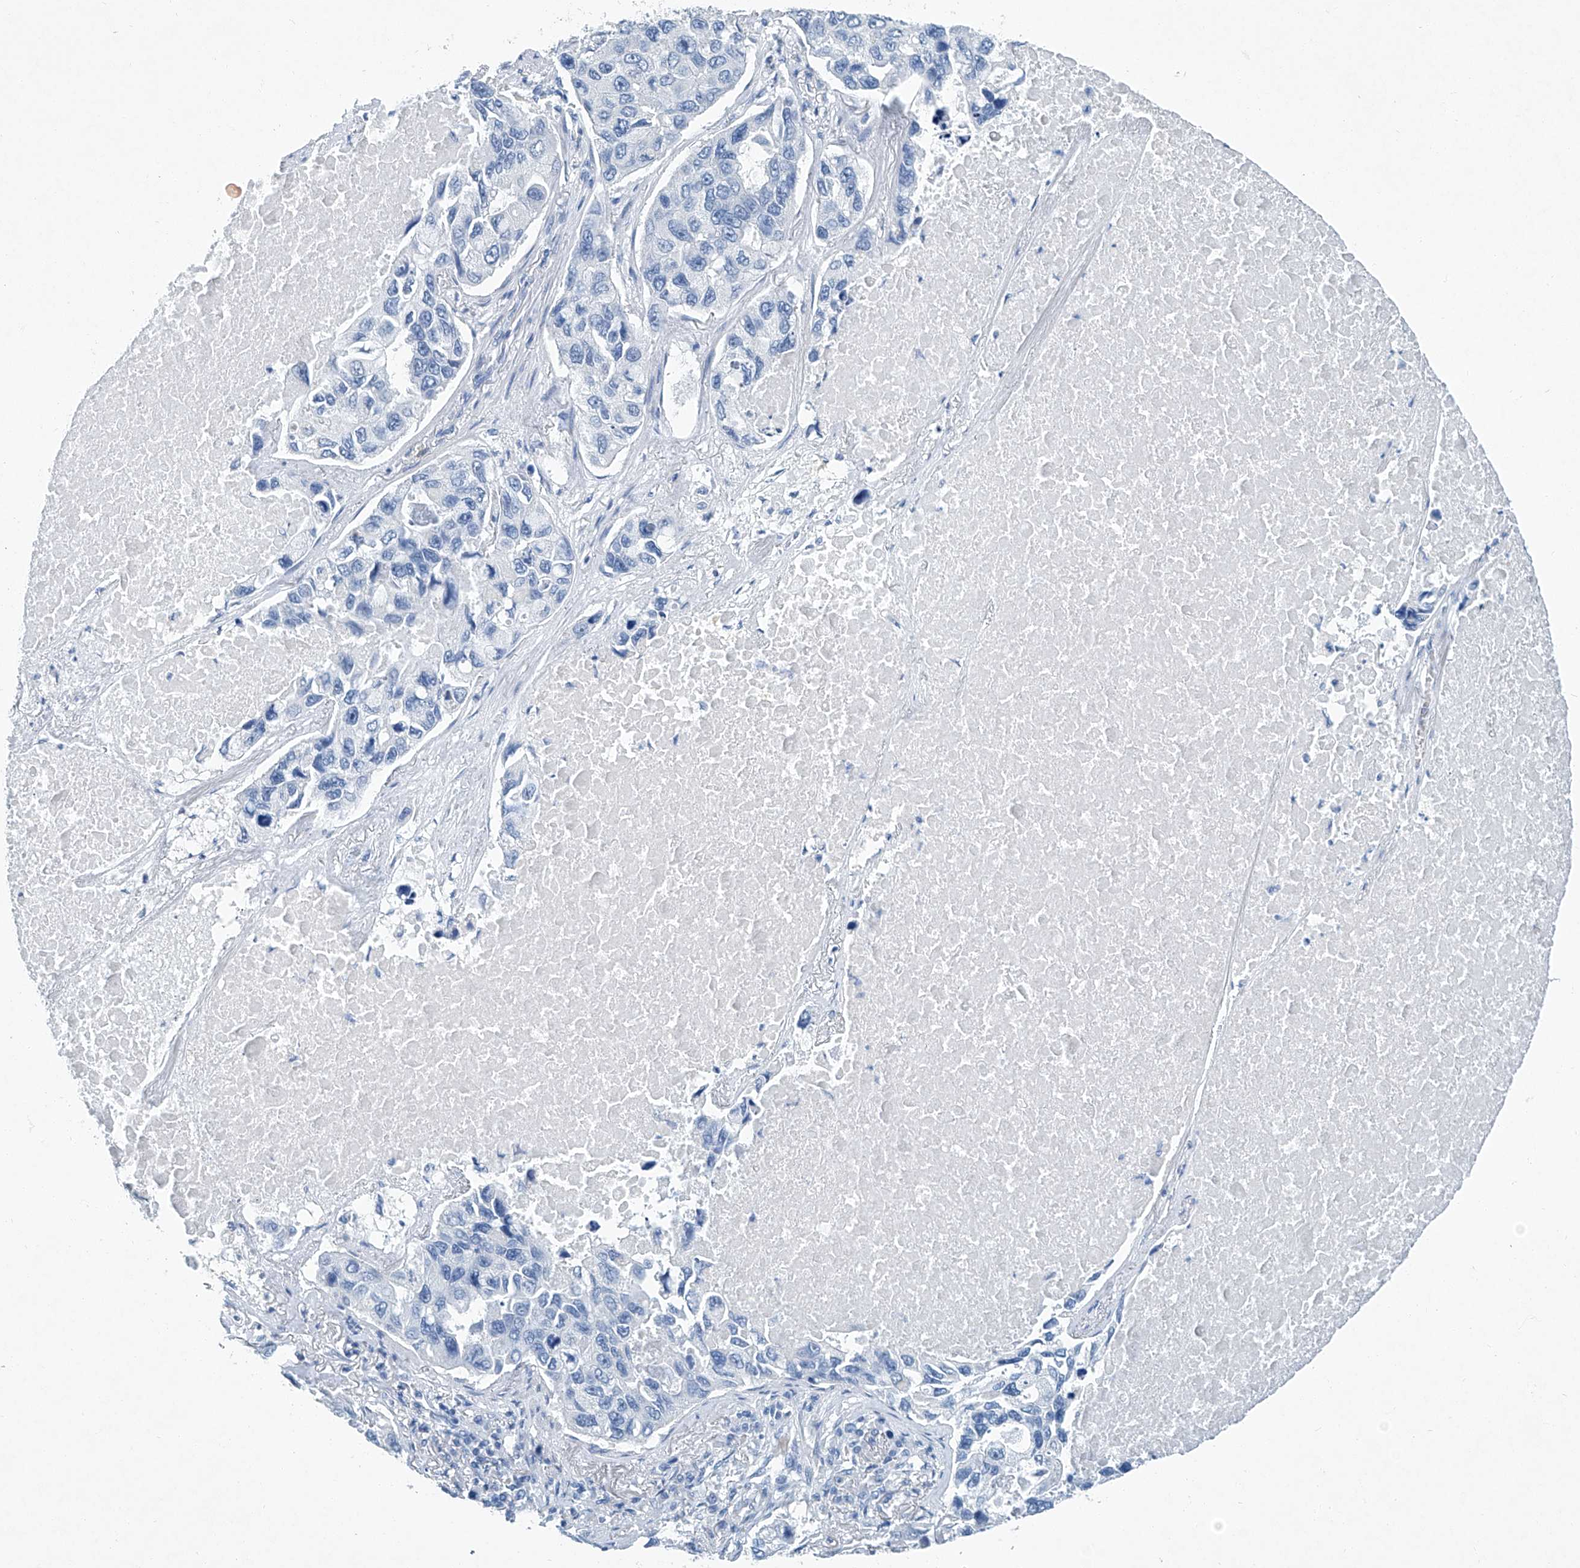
{"staining": {"intensity": "negative", "quantity": "none", "location": "none"}, "tissue": "lung cancer", "cell_type": "Tumor cells", "image_type": "cancer", "snomed": [{"axis": "morphology", "description": "Adenocarcinoma, NOS"}, {"axis": "topography", "description": "Lung"}], "caption": "High magnification brightfield microscopy of lung cancer stained with DAB (brown) and counterstained with hematoxylin (blue): tumor cells show no significant staining.", "gene": "CYP2A7", "patient": {"sex": "male", "age": 64}}